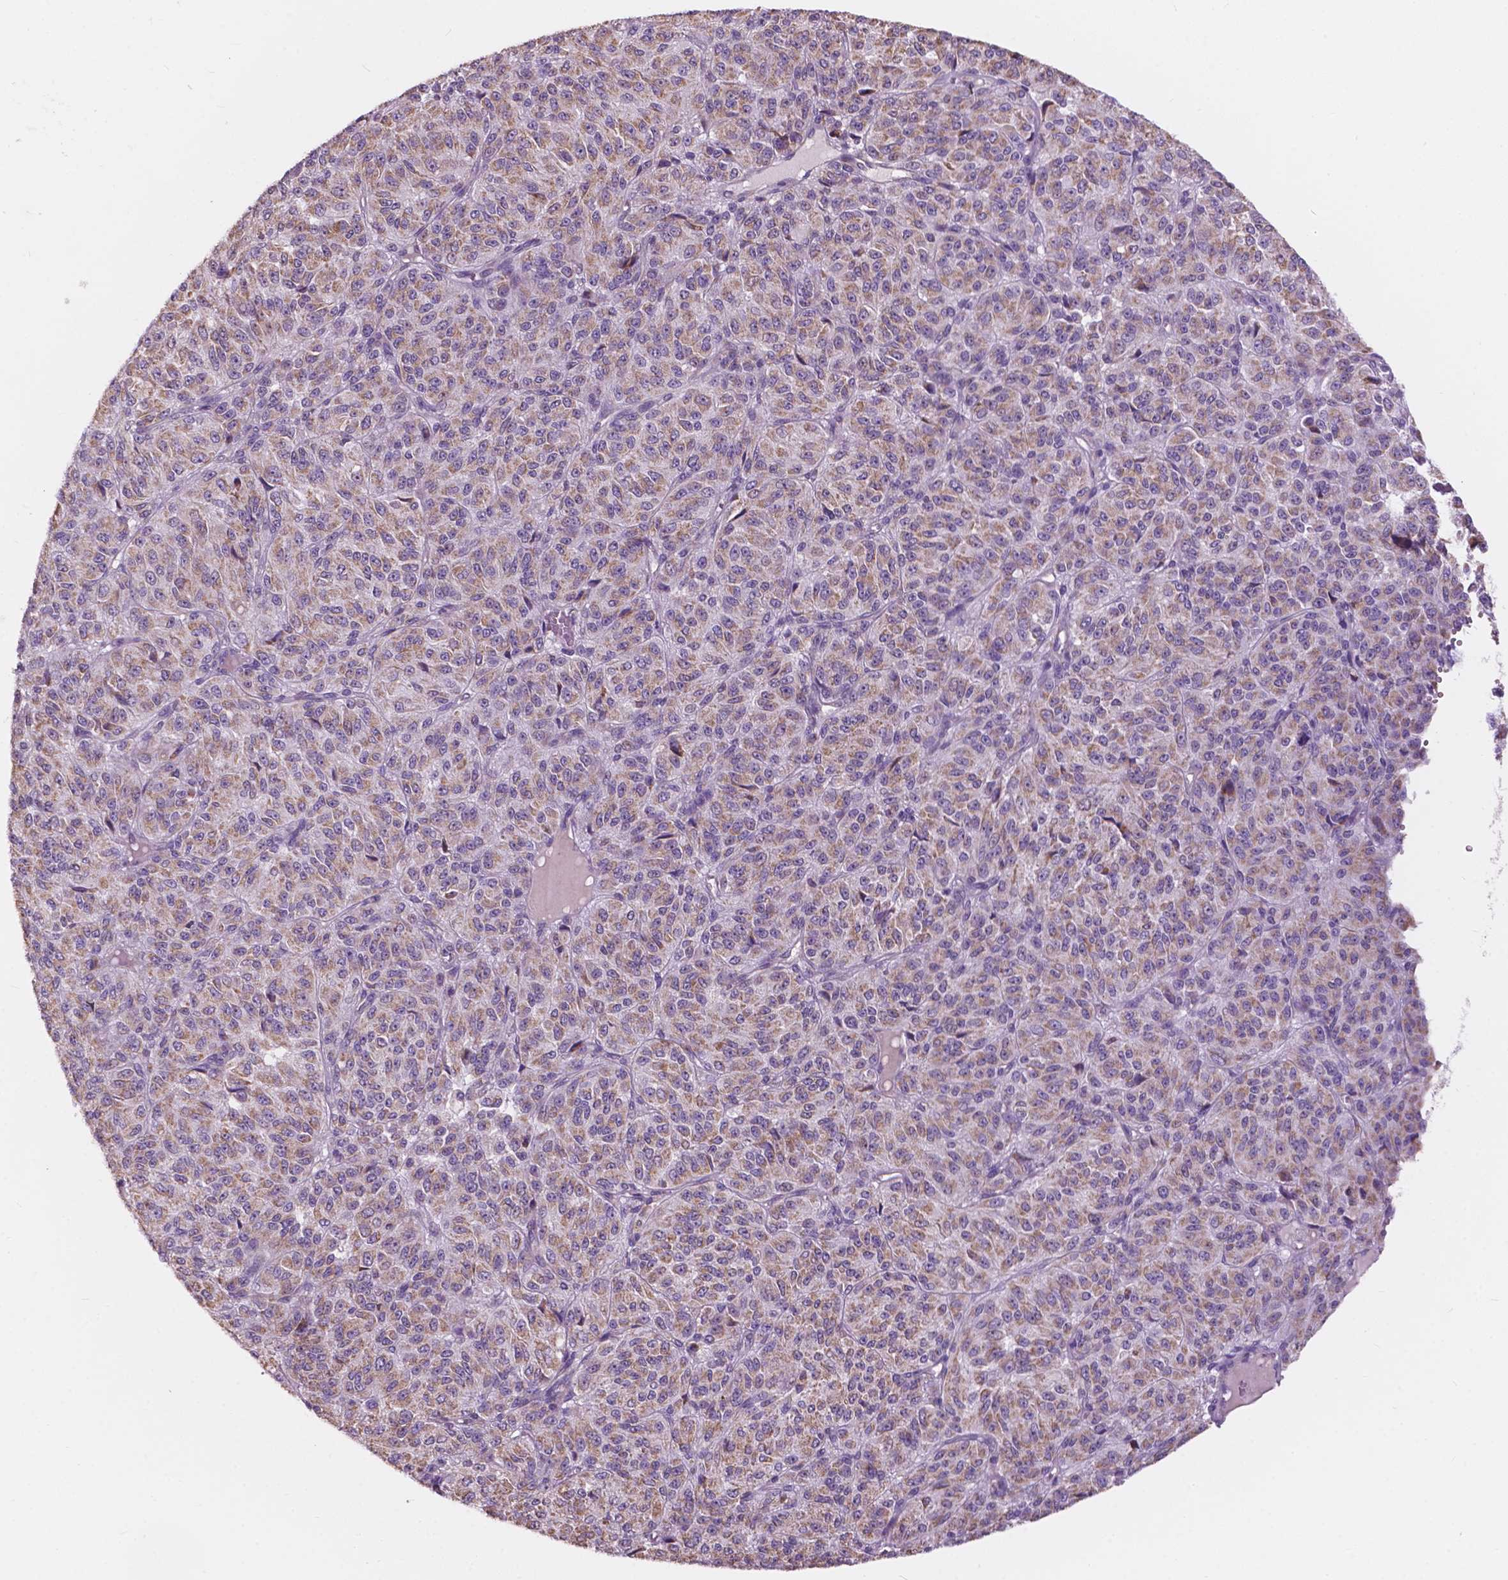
{"staining": {"intensity": "weak", "quantity": ">75%", "location": "cytoplasmic/membranous"}, "tissue": "melanoma", "cell_type": "Tumor cells", "image_type": "cancer", "snomed": [{"axis": "morphology", "description": "Malignant melanoma, Metastatic site"}, {"axis": "topography", "description": "Brain"}], "caption": "Immunohistochemical staining of human malignant melanoma (metastatic site) reveals weak cytoplasmic/membranous protein expression in about >75% of tumor cells.", "gene": "NDUFS1", "patient": {"sex": "female", "age": 56}}